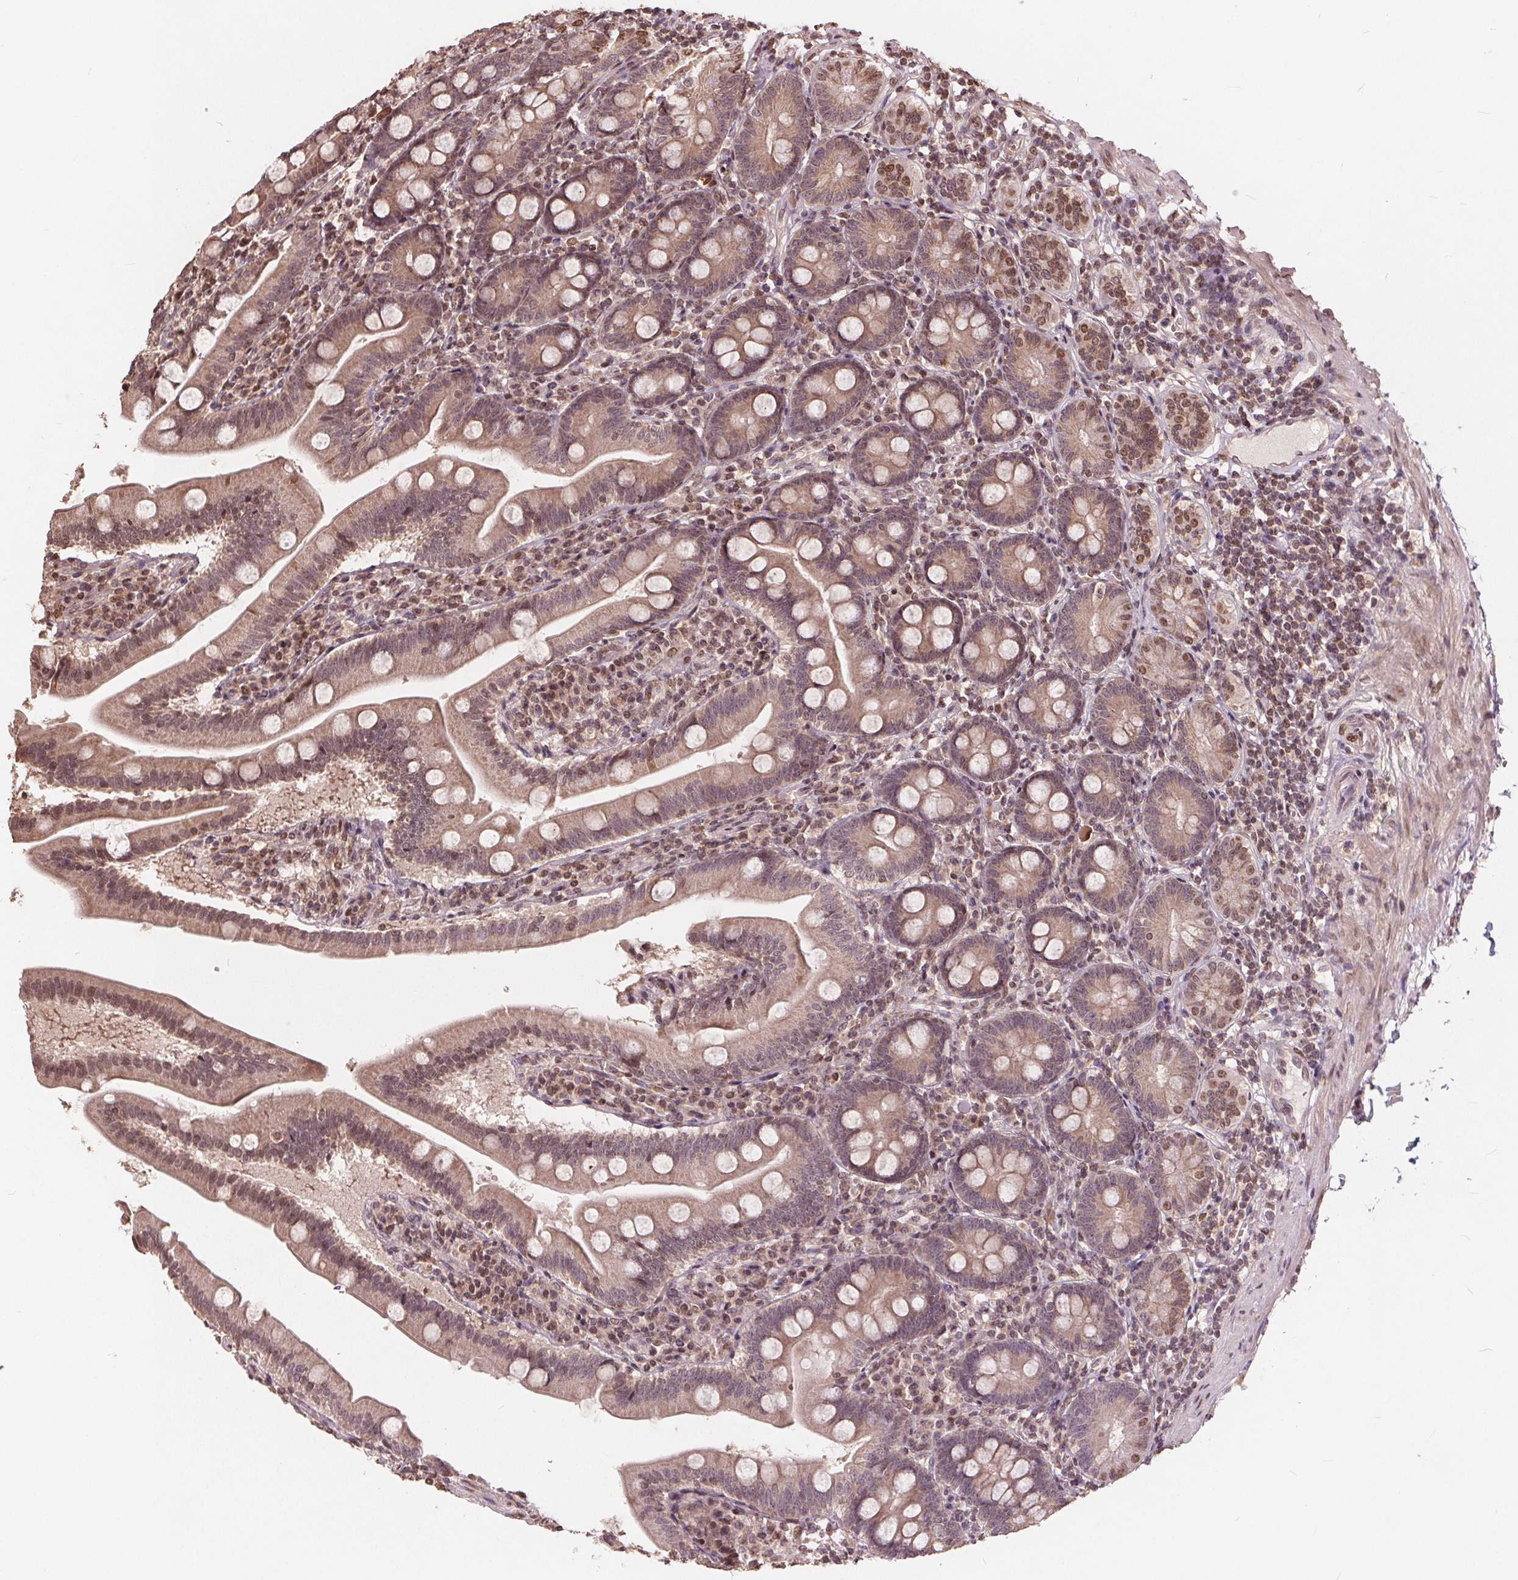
{"staining": {"intensity": "weak", "quantity": ">75%", "location": "cytoplasmic/membranous,nuclear"}, "tissue": "duodenum", "cell_type": "Glandular cells", "image_type": "normal", "snomed": [{"axis": "morphology", "description": "Normal tissue, NOS"}, {"axis": "topography", "description": "Duodenum"}], "caption": "Immunohistochemistry of benign duodenum demonstrates low levels of weak cytoplasmic/membranous,nuclear positivity in approximately >75% of glandular cells.", "gene": "HIF1AN", "patient": {"sex": "female", "age": 67}}